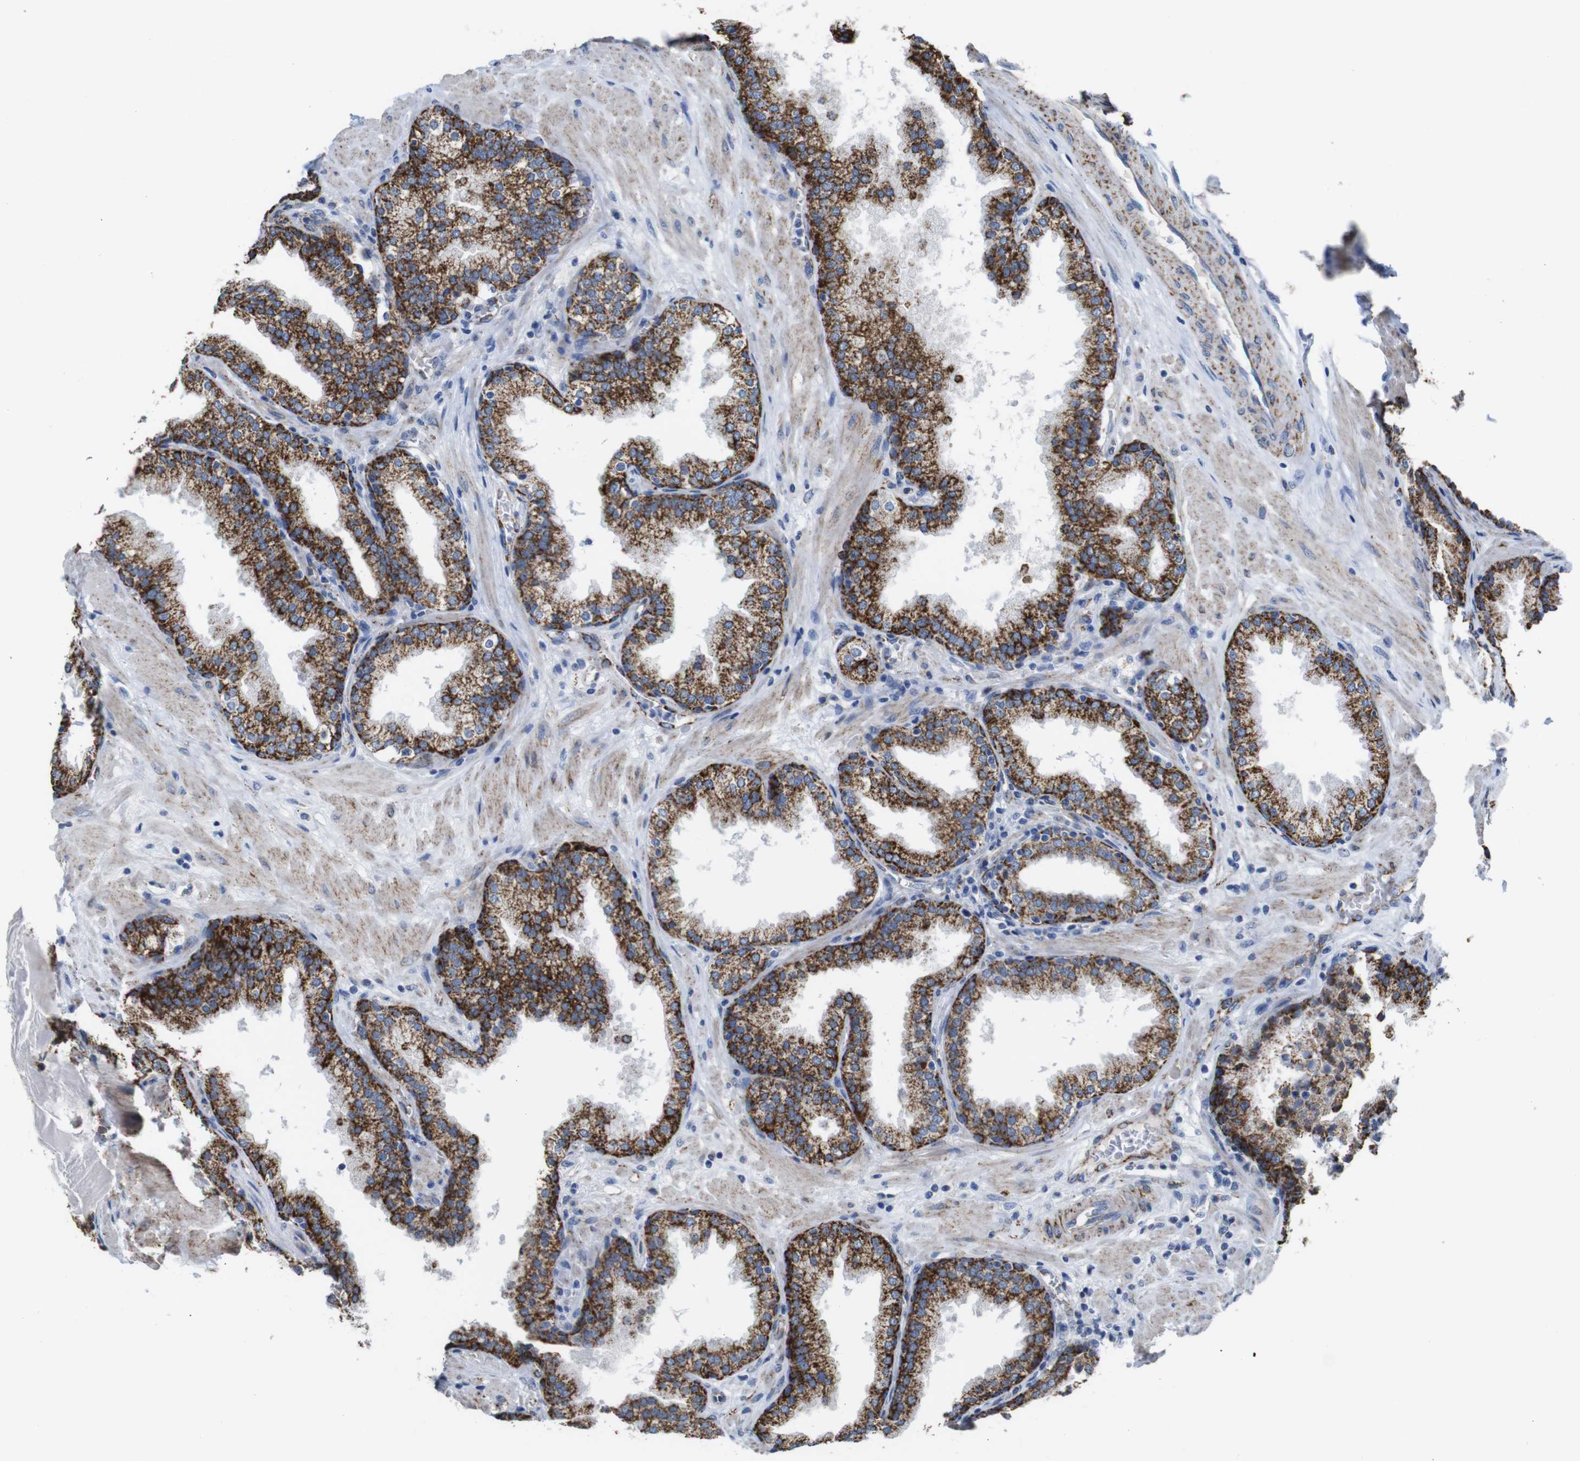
{"staining": {"intensity": "strong", "quantity": "25%-75%", "location": "cytoplasmic/membranous"}, "tissue": "prostate", "cell_type": "Glandular cells", "image_type": "normal", "snomed": [{"axis": "morphology", "description": "Normal tissue, NOS"}, {"axis": "topography", "description": "Prostate"}], "caption": "Strong cytoplasmic/membranous protein staining is present in approximately 25%-75% of glandular cells in prostate.", "gene": "MAOA", "patient": {"sex": "male", "age": 51}}